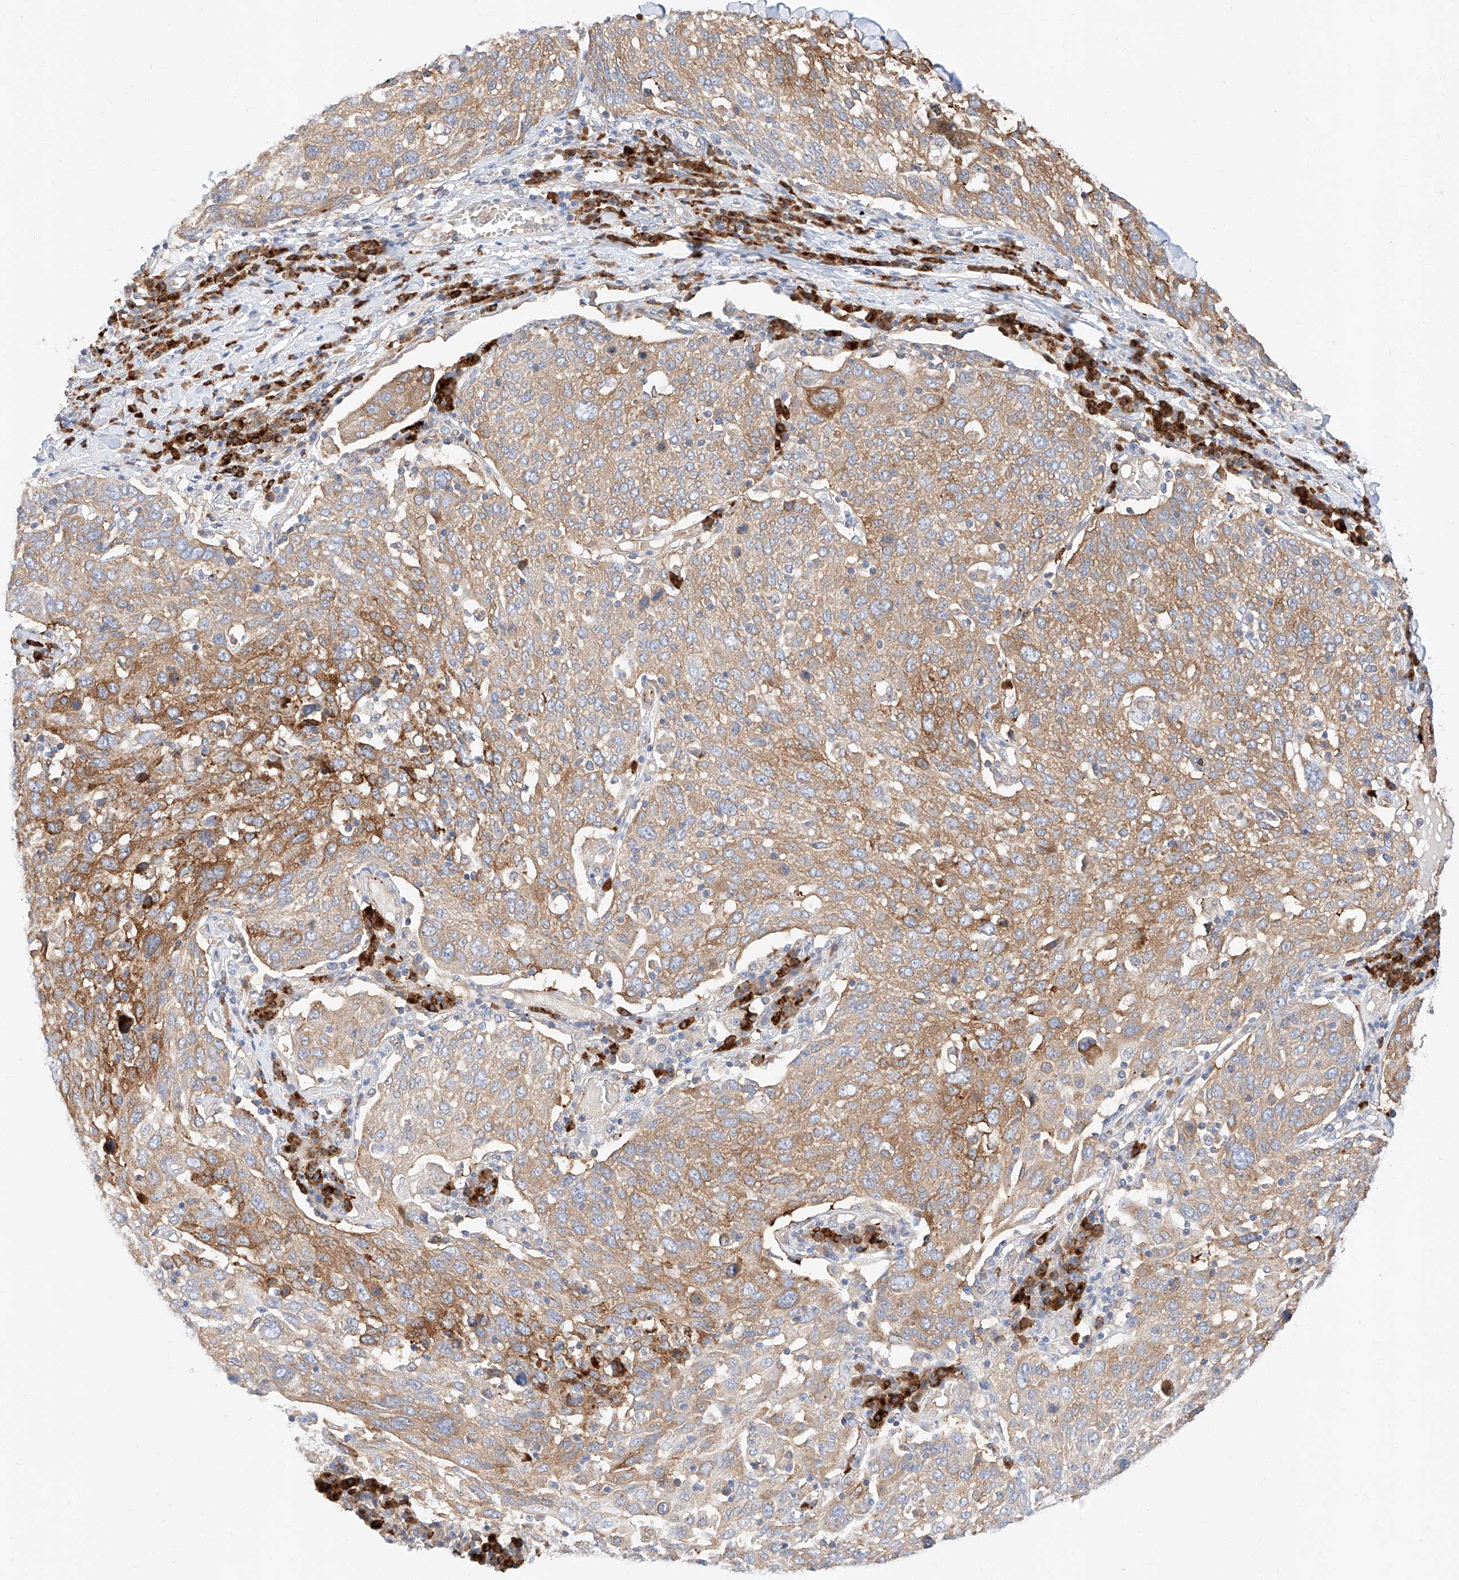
{"staining": {"intensity": "moderate", "quantity": ">75%", "location": "cytoplasmic/membranous"}, "tissue": "lung cancer", "cell_type": "Tumor cells", "image_type": "cancer", "snomed": [{"axis": "morphology", "description": "Squamous cell carcinoma, NOS"}, {"axis": "topography", "description": "Lung"}], "caption": "IHC micrograph of neoplastic tissue: human lung squamous cell carcinoma stained using immunohistochemistry (IHC) exhibits medium levels of moderate protein expression localized specifically in the cytoplasmic/membranous of tumor cells, appearing as a cytoplasmic/membranous brown color.", "gene": "GLMN", "patient": {"sex": "male", "age": 65}}